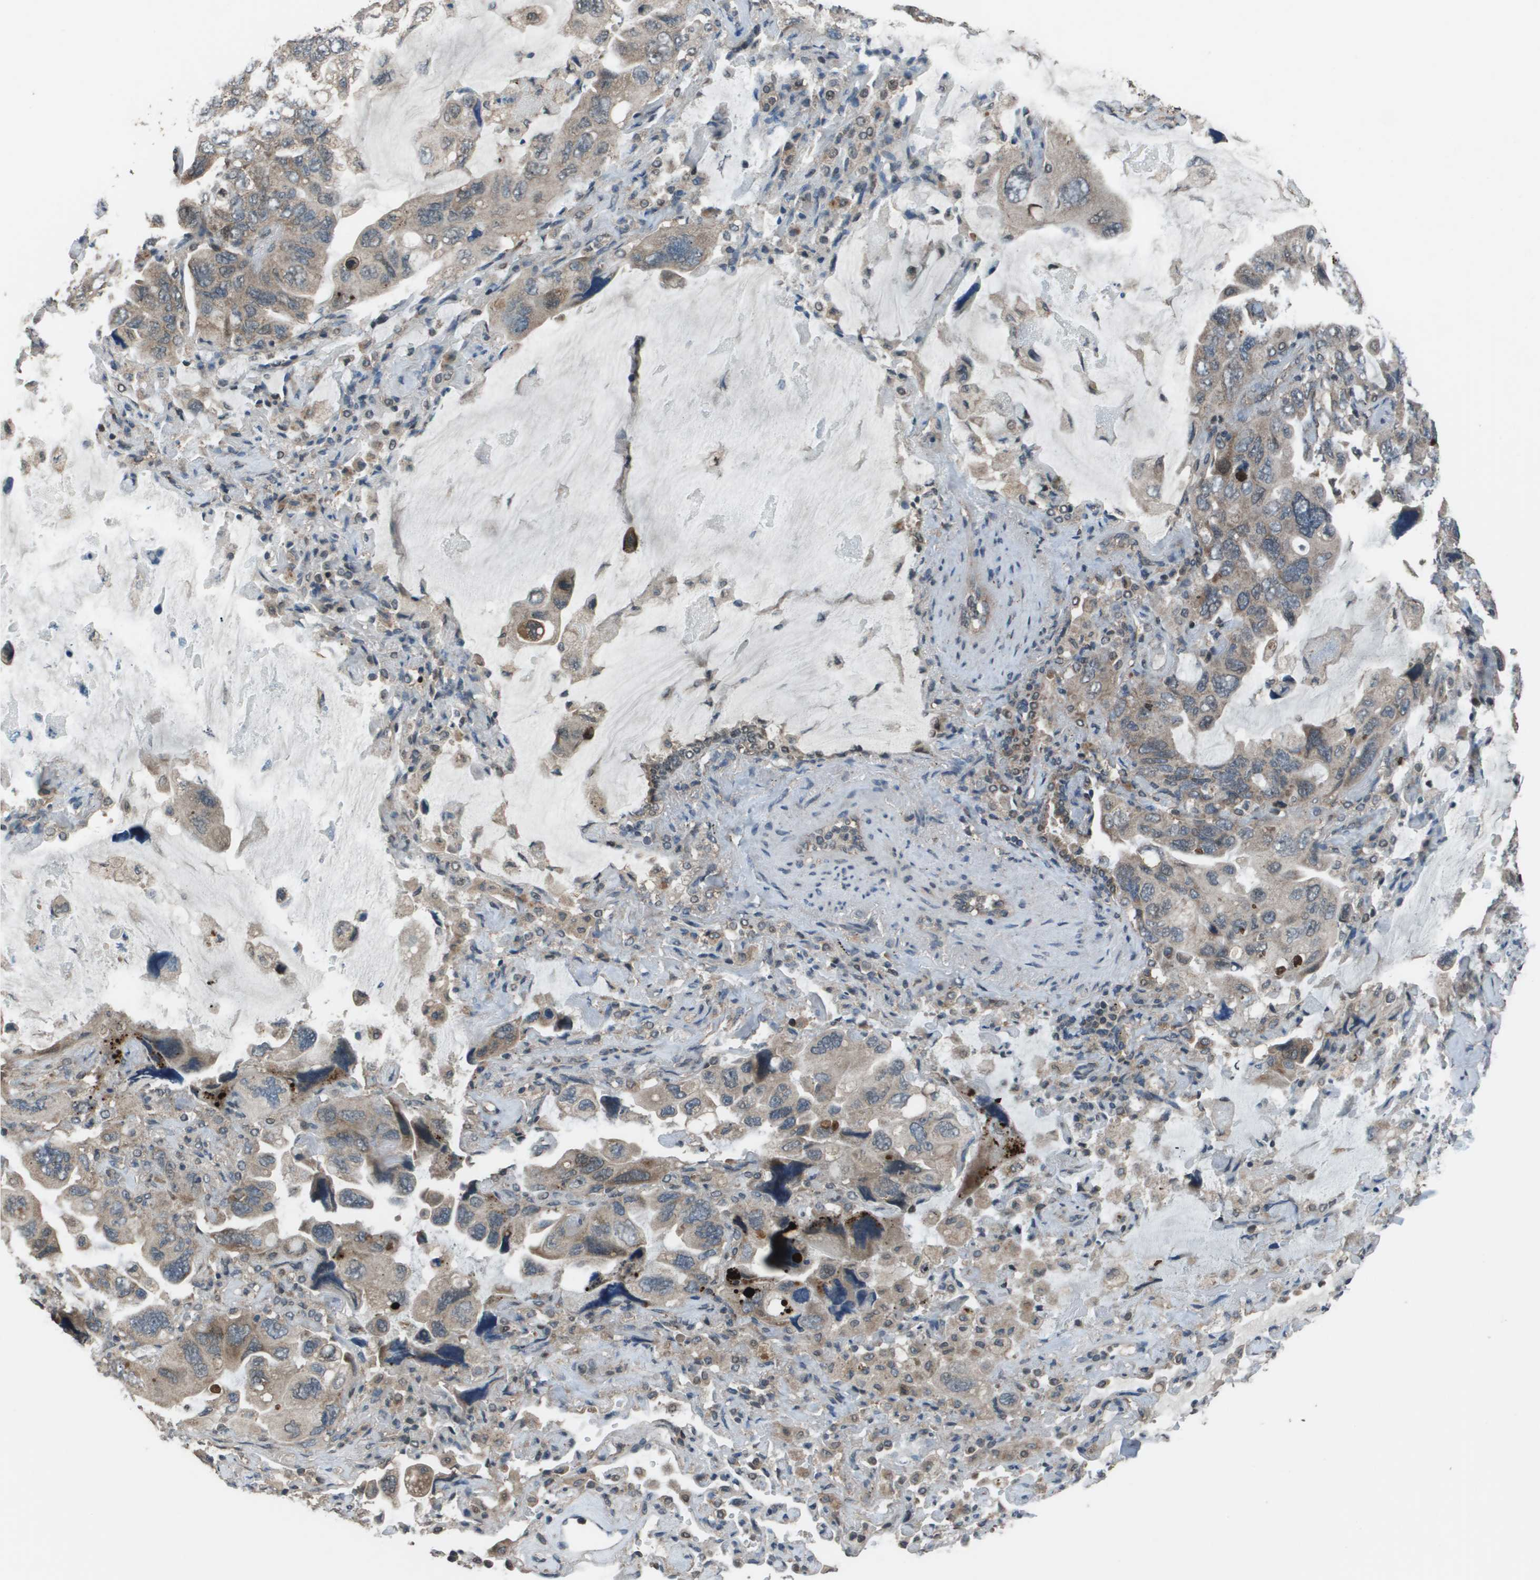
{"staining": {"intensity": "weak", "quantity": "<25%", "location": "cytoplasmic/membranous"}, "tissue": "lung cancer", "cell_type": "Tumor cells", "image_type": "cancer", "snomed": [{"axis": "morphology", "description": "Squamous cell carcinoma, NOS"}, {"axis": "topography", "description": "Lung"}], "caption": "This is a micrograph of immunohistochemistry (IHC) staining of lung cancer (squamous cell carcinoma), which shows no positivity in tumor cells.", "gene": "GOSR2", "patient": {"sex": "female", "age": 73}}